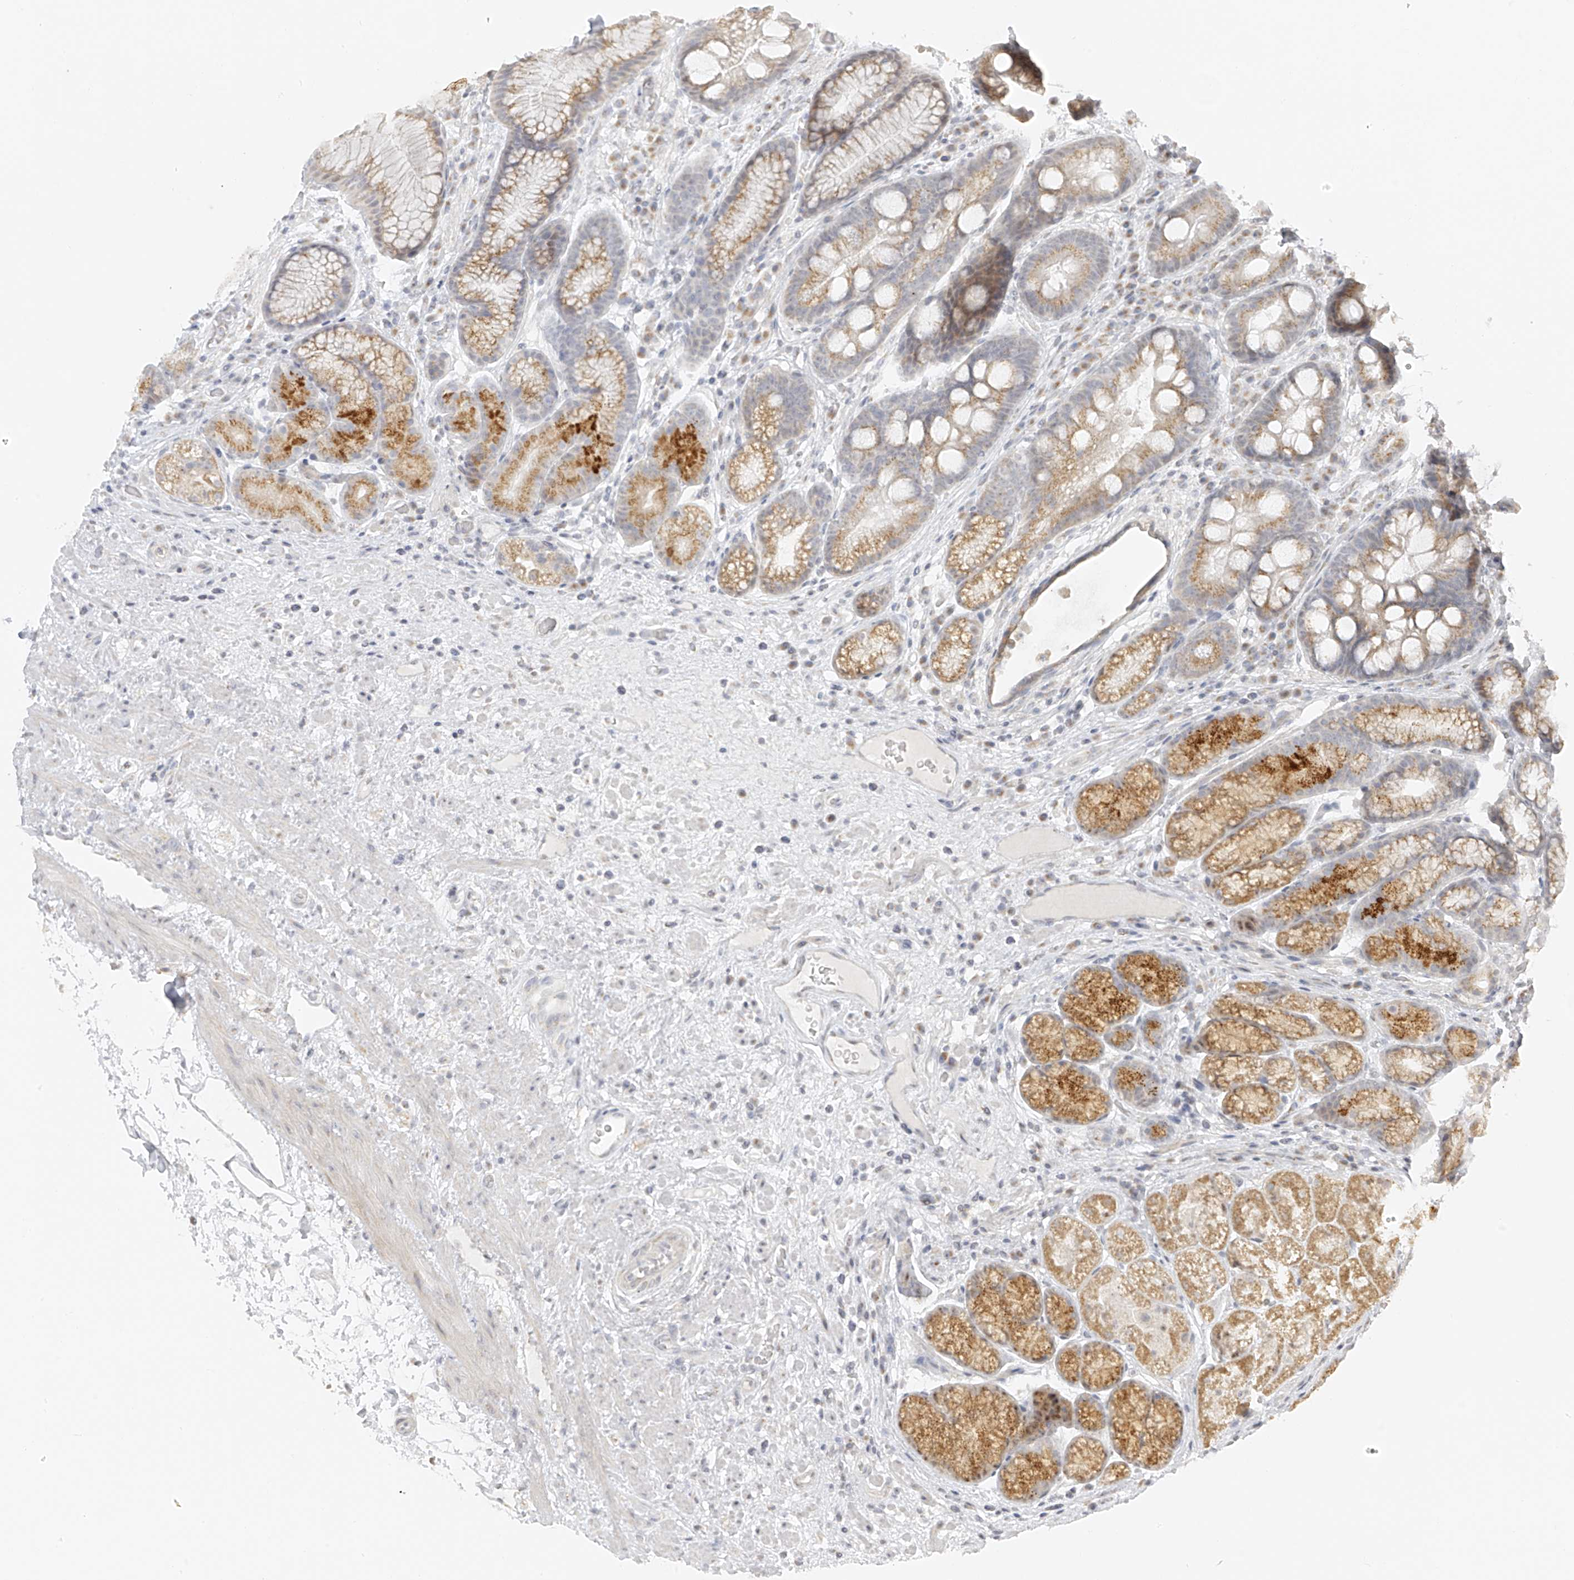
{"staining": {"intensity": "moderate", "quantity": ">75%", "location": "cytoplasmic/membranous"}, "tissue": "stomach", "cell_type": "Glandular cells", "image_type": "normal", "snomed": [{"axis": "morphology", "description": "Normal tissue, NOS"}, {"axis": "topography", "description": "Stomach"}], "caption": "Benign stomach displays moderate cytoplasmic/membranous expression in approximately >75% of glandular cells, visualized by immunohistochemistry.", "gene": "DYRK1B", "patient": {"sex": "male", "age": 57}}